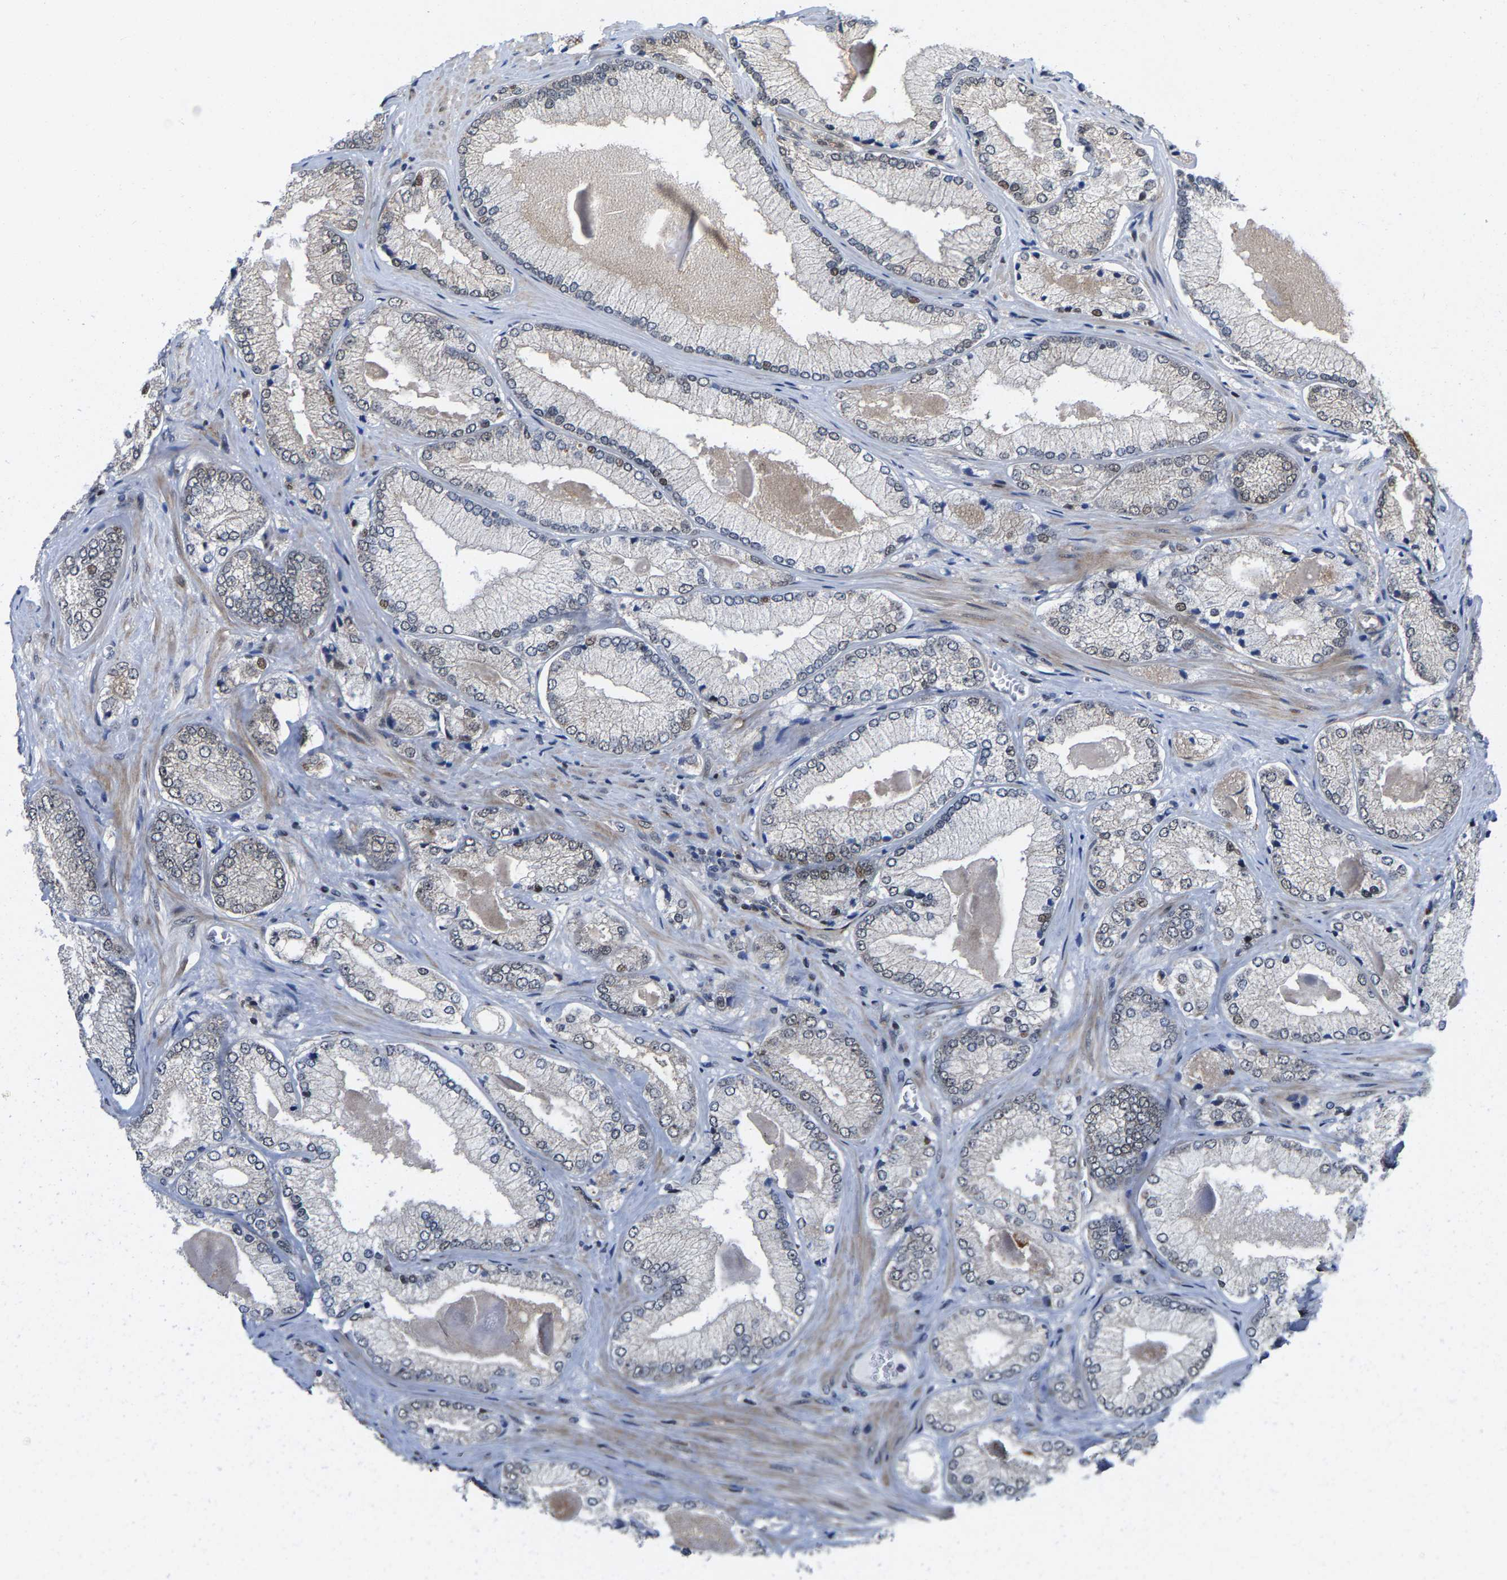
{"staining": {"intensity": "weak", "quantity": "<25%", "location": "nuclear"}, "tissue": "prostate cancer", "cell_type": "Tumor cells", "image_type": "cancer", "snomed": [{"axis": "morphology", "description": "Adenocarcinoma, Low grade"}, {"axis": "topography", "description": "Prostate"}], "caption": "Tumor cells show no significant protein staining in prostate cancer (adenocarcinoma (low-grade)). (Brightfield microscopy of DAB (3,3'-diaminobenzidine) immunohistochemistry (IHC) at high magnification).", "gene": "GTPBP10", "patient": {"sex": "male", "age": 65}}